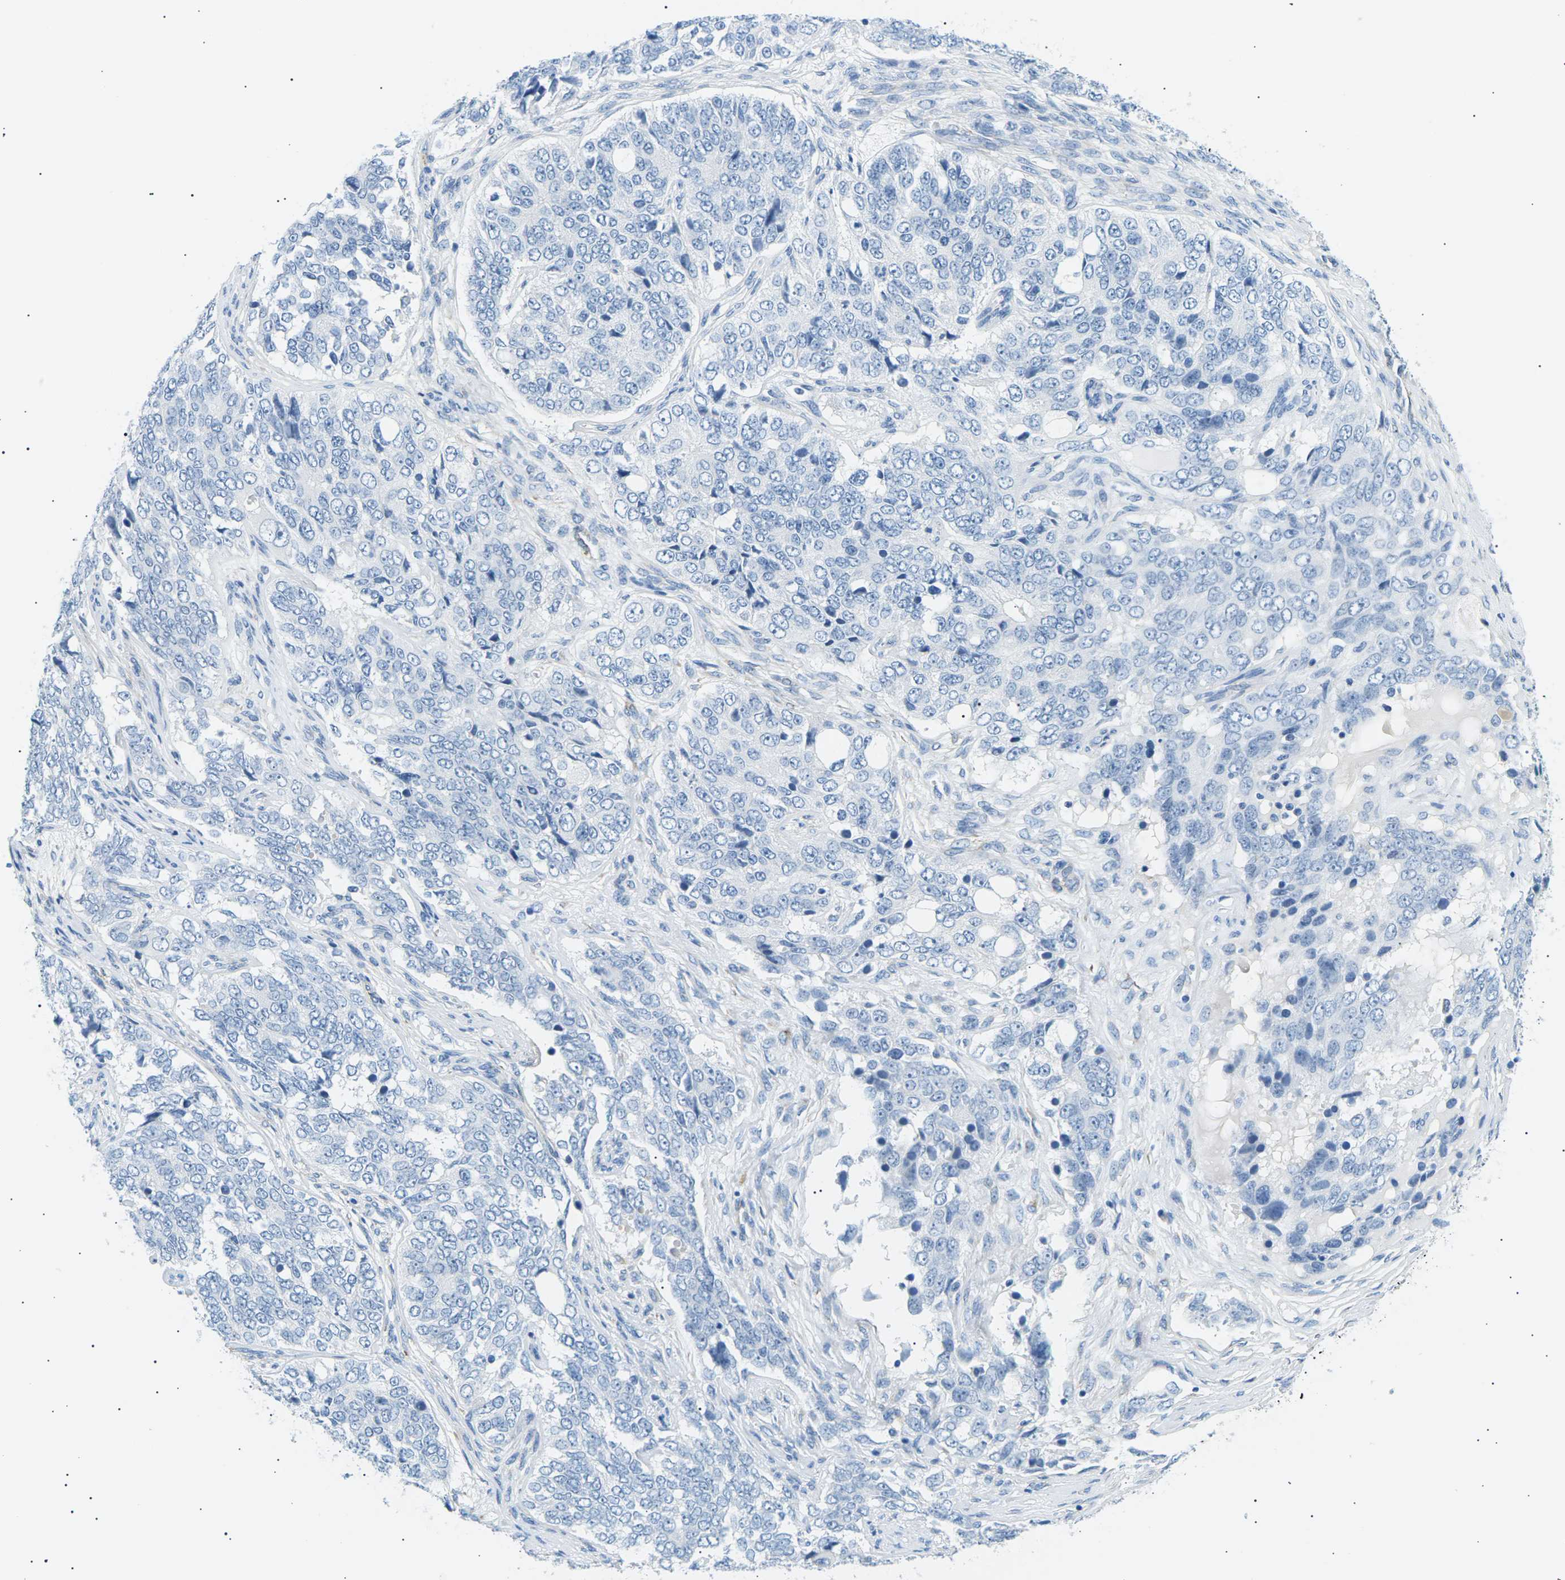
{"staining": {"intensity": "negative", "quantity": "none", "location": "none"}, "tissue": "ovarian cancer", "cell_type": "Tumor cells", "image_type": "cancer", "snomed": [{"axis": "morphology", "description": "Carcinoma, endometroid"}, {"axis": "topography", "description": "Ovary"}], "caption": "Immunohistochemistry histopathology image of human ovarian endometroid carcinoma stained for a protein (brown), which displays no expression in tumor cells.", "gene": "SEPTIN5", "patient": {"sex": "female", "age": 51}}